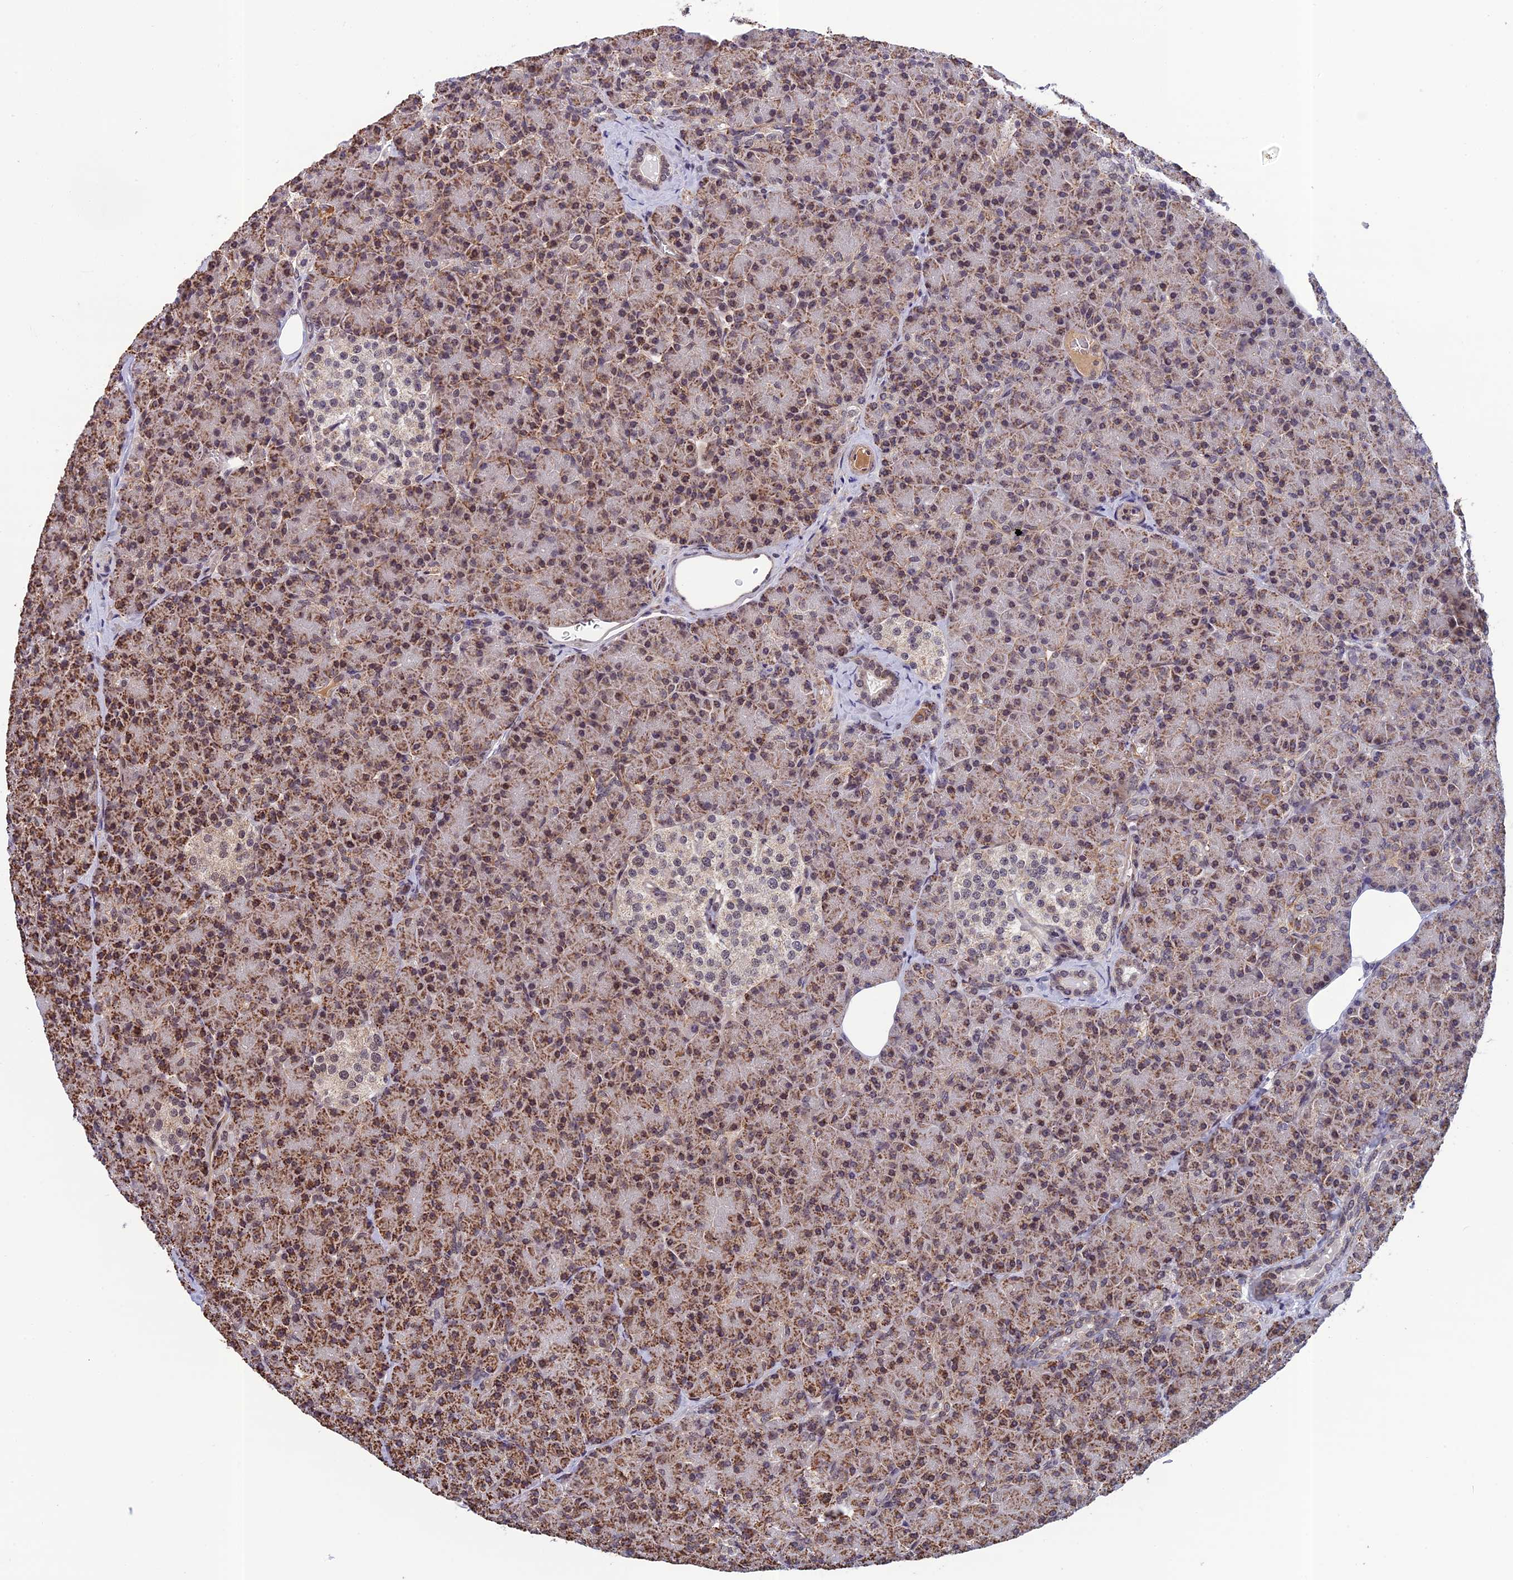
{"staining": {"intensity": "moderate", "quantity": ">75%", "location": "cytoplasmic/membranous,nuclear"}, "tissue": "pancreas", "cell_type": "Exocrine glandular cells", "image_type": "normal", "snomed": [{"axis": "morphology", "description": "Normal tissue, NOS"}, {"axis": "topography", "description": "Pancreas"}], "caption": "Moderate cytoplasmic/membranous,nuclear protein positivity is identified in about >75% of exocrine glandular cells in pancreas.", "gene": "REXO1", "patient": {"sex": "female", "age": 43}}